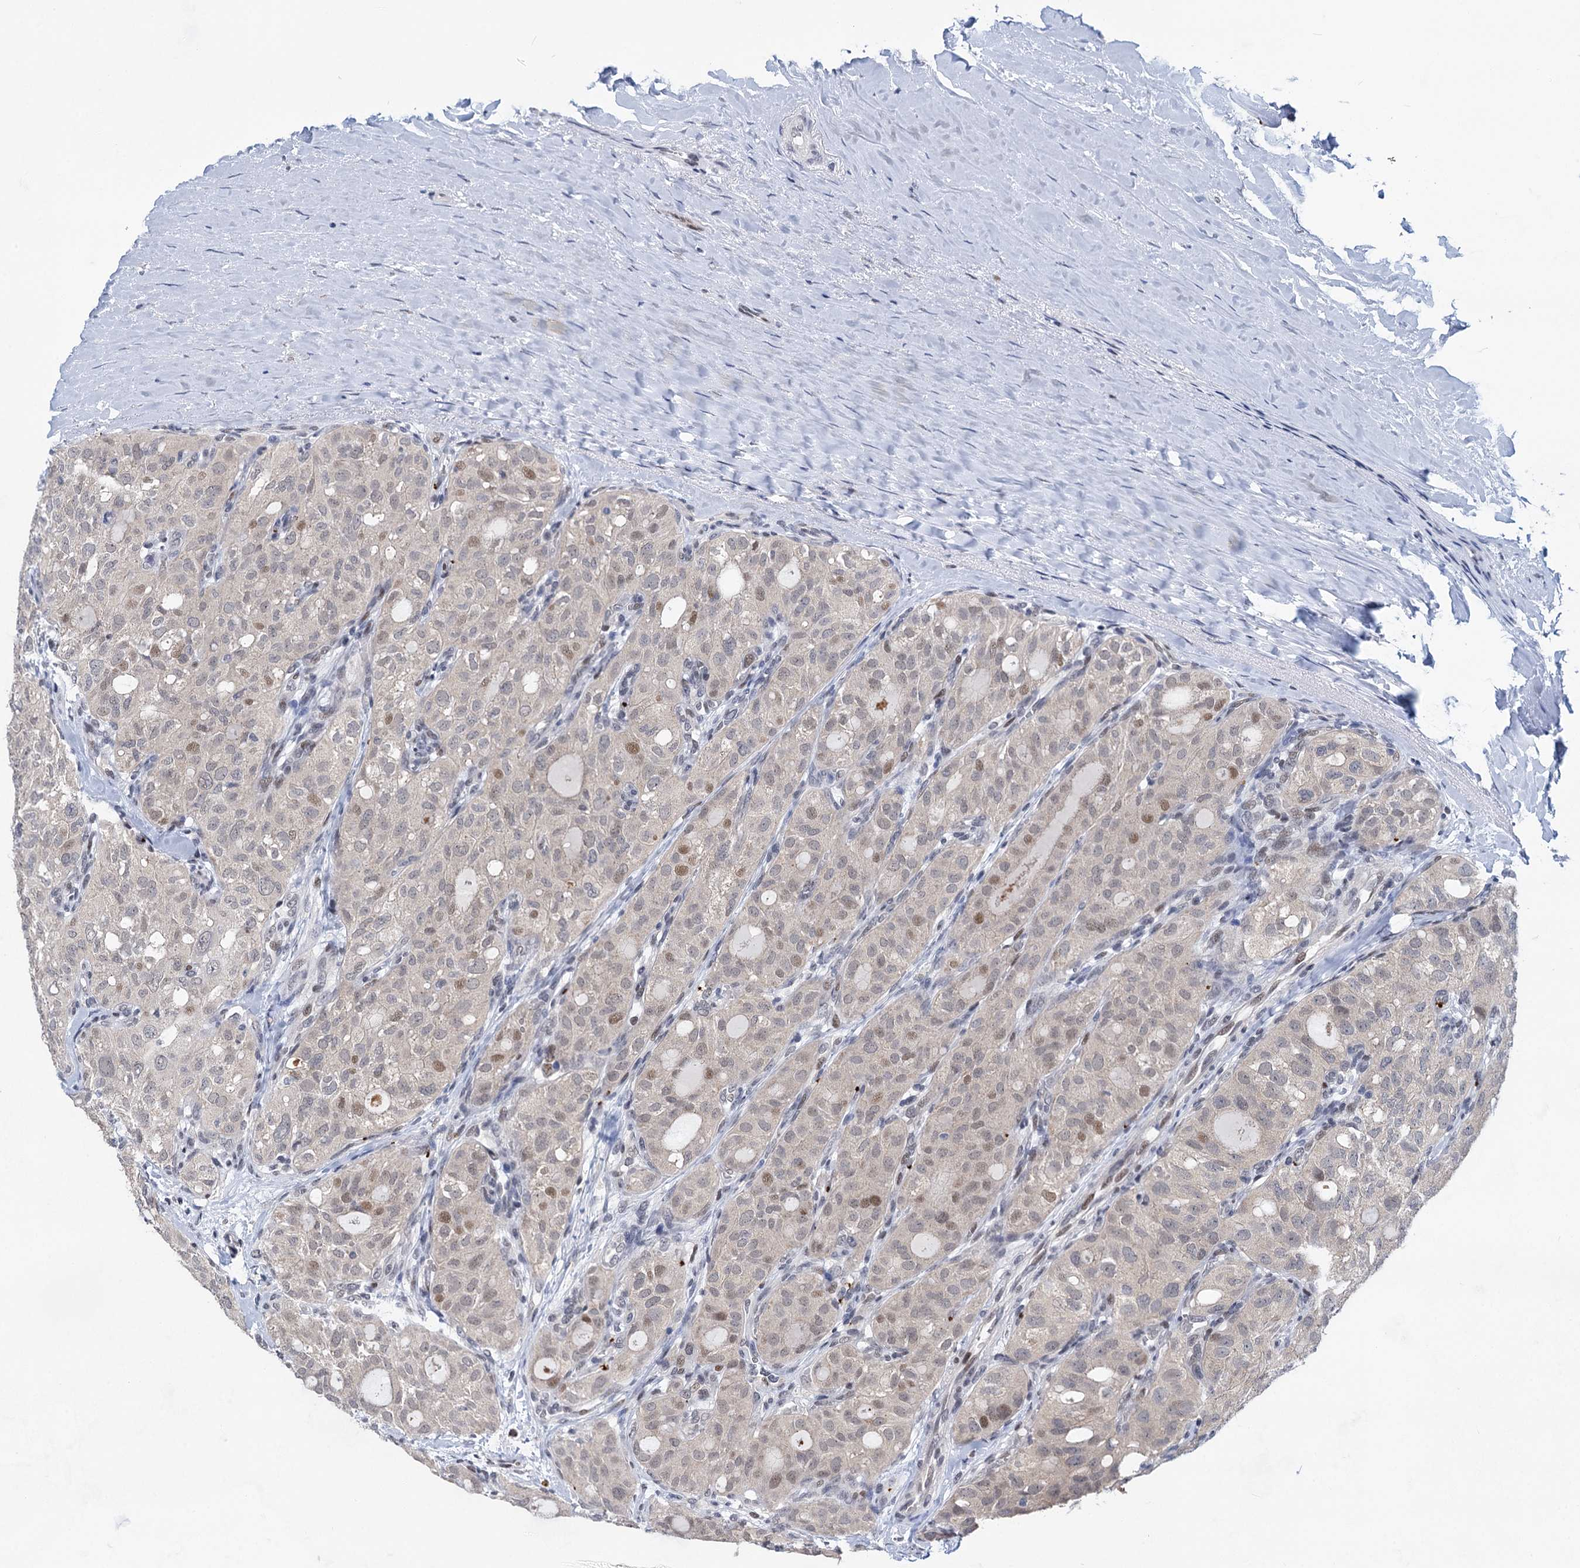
{"staining": {"intensity": "weak", "quantity": "<25%", "location": "nuclear"}, "tissue": "thyroid cancer", "cell_type": "Tumor cells", "image_type": "cancer", "snomed": [{"axis": "morphology", "description": "Follicular adenoma carcinoma, NOS"}, {"axis": "topography", "description": "Thyroid gland"}], "caption": "The IHC histopathology image has no significant expression in tumor cells of thyroid cancer (follicular adenoma carcinoma) tissue.", "gene": "MON2", "patient": {"sex": "male", "age": 75}}